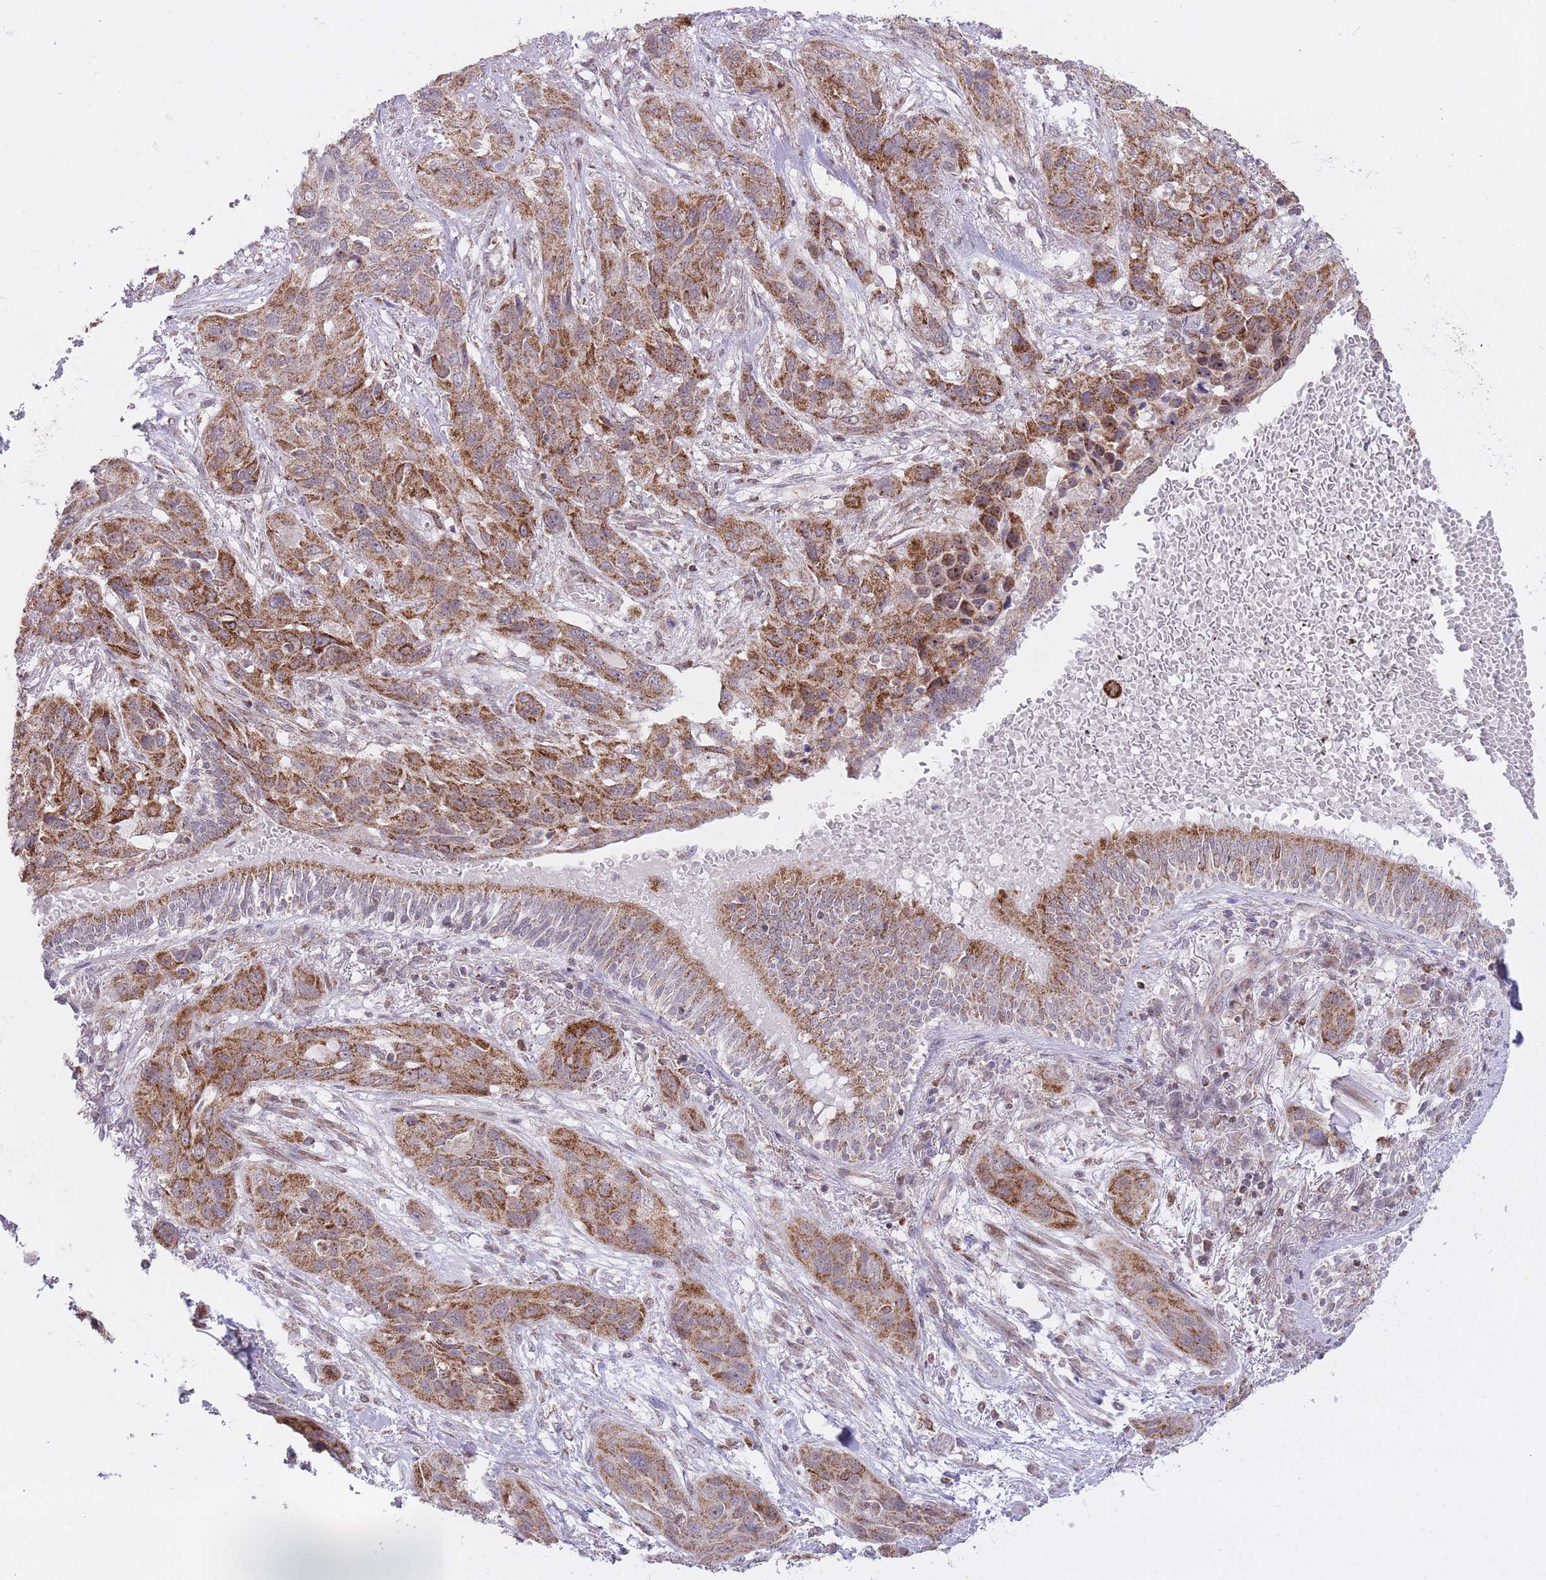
{"staining": {"intensity": "moderate", "quantity": ">75%", "location": "cytoplasmic/membranous"}, "tissue": "lung cancer", "cell_type": "Tumor cells", "image_type": "cancer", "snomed": [{"axis": "morphology", "description": "Squamous cell carcinoma, NOS"}, {"axis": "topography", "description": "Lung"}], "caption": "Protein expression analysis of squamous cell carcinoma (lung) demonstrates moderate cytoplasmic/membranous positivity in about >75% of tumor cells. The staining was performed using DAB (3,3'-diaminobenzidine), with brown indicating positive protein expression. Nuclei are stained blue with hematoxylin.", "gene": "DPYSL4", "patient": {"sex": "female", "age": 70}}